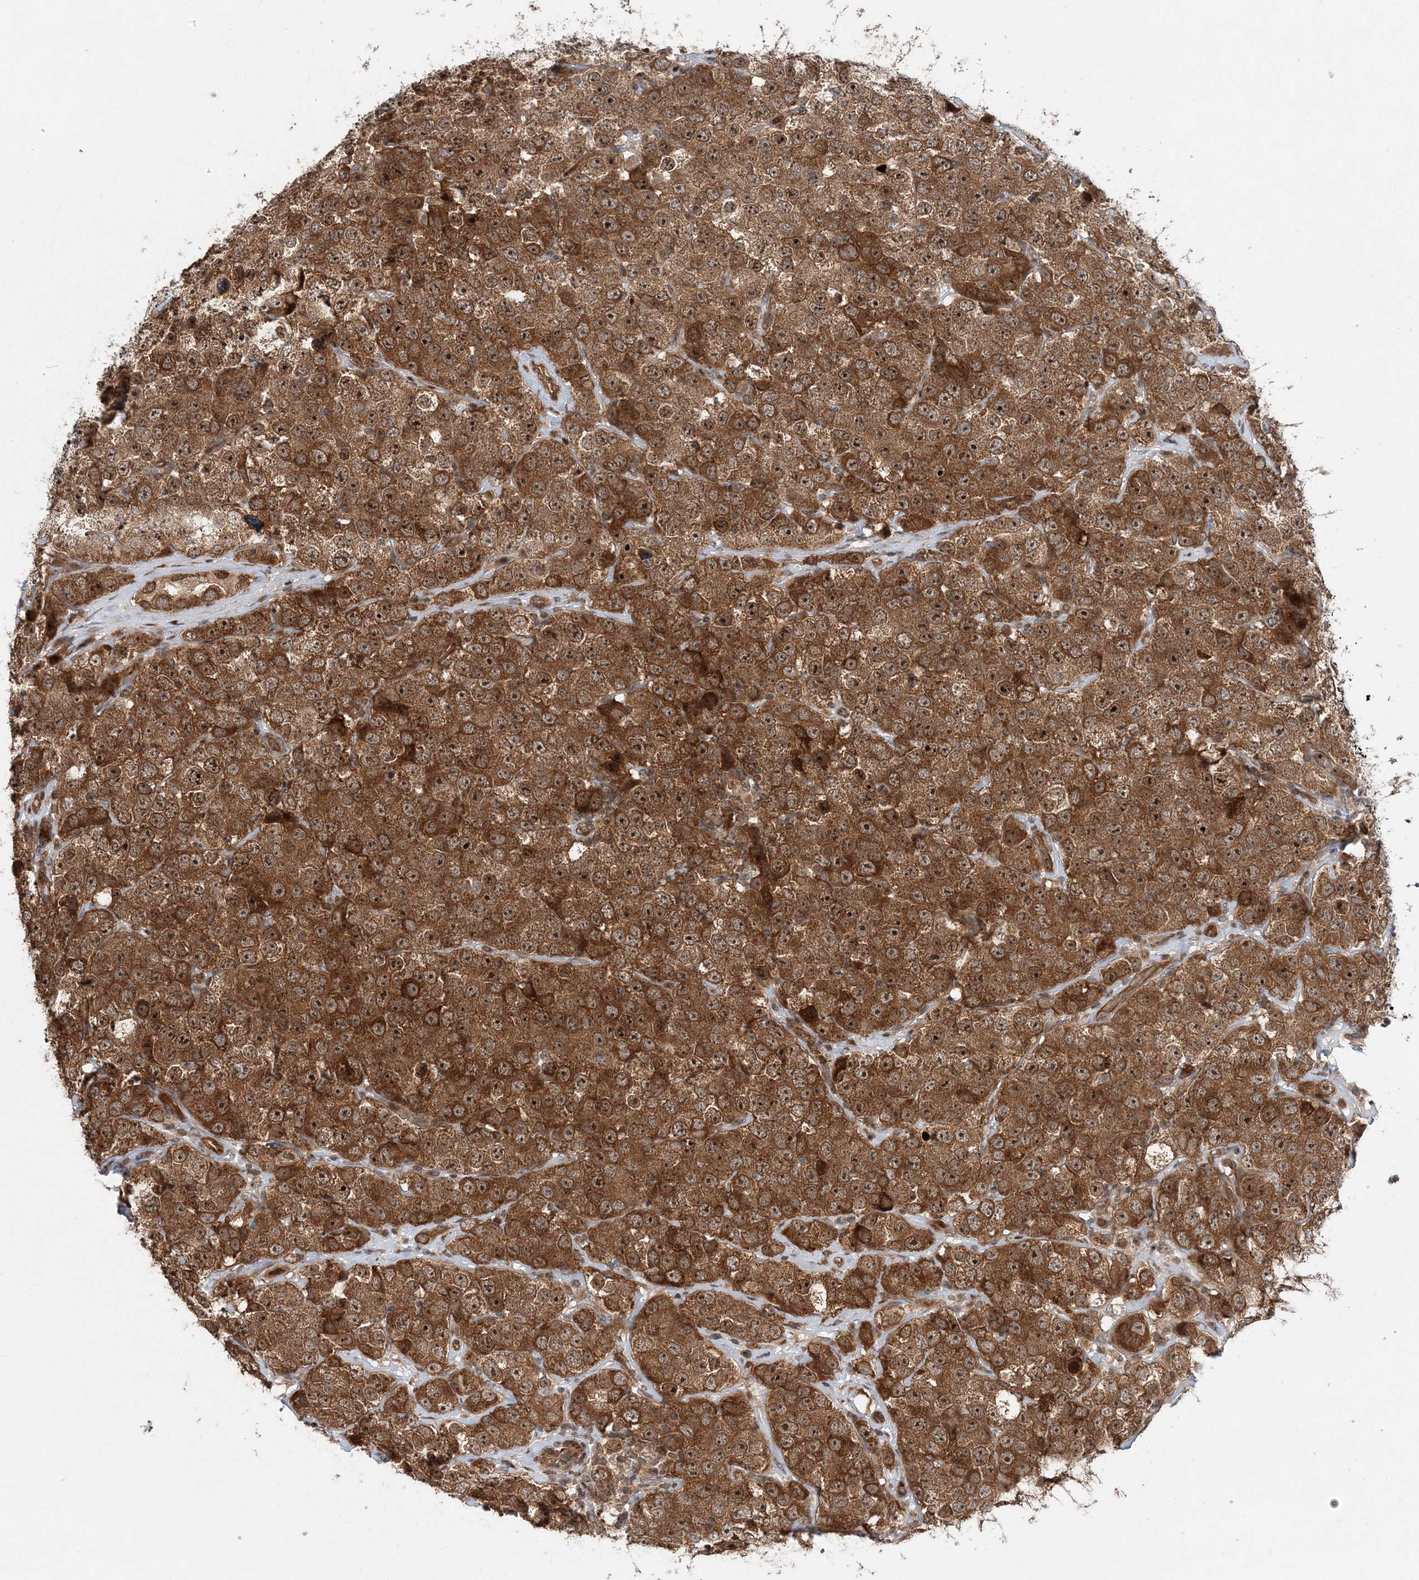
{"staining": {"intensity": "strong", "quantity": ">75%", "location": "cytoplasmic/membranous,nuclear"}, "tissue": "testis cancer", "cell_type": "Tumor cells", "image_type": "cancer", "snomed": [{"axis": "morphology", "description": "Seminoma, NOS"}, {"axis": "topography", "description": "Testis"}], "caption": "An IHC image of neoplastic tissue is shown. Protein staining in brown highlights strong cytoplasmic/membranous and nuclear positivity in seminoma (testis) within tumor cells. (Brightfield microscopy of DAB IHC at high magnification).", "gene": "GEMIN5", "patient": {"sex": "male", "age": 28}}